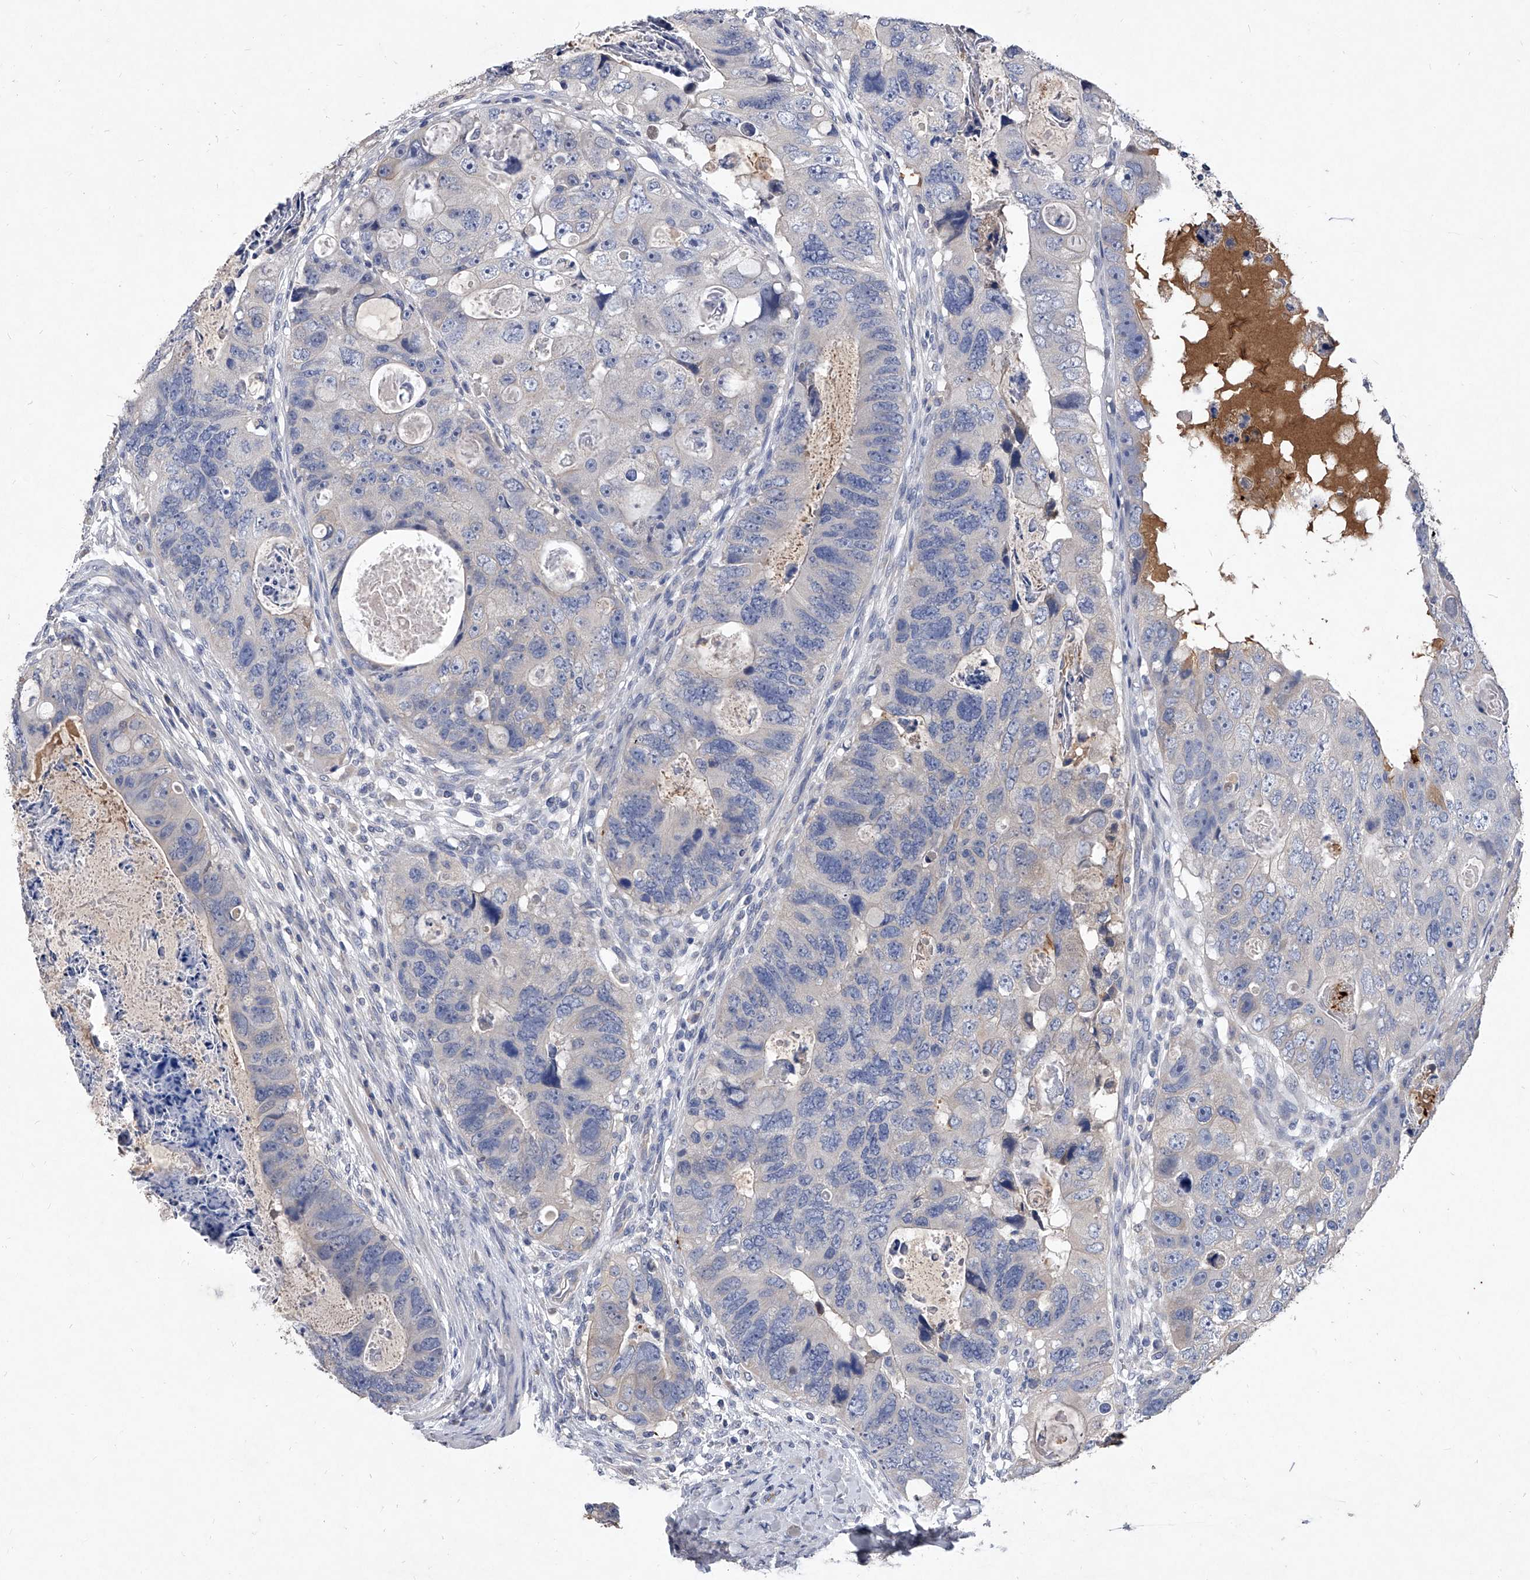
{"staining": {"intensity": "negative", "quantity": "none", "location": "none"}, "tissue": "colorectal cancer", "cell_type": "Tumor cells", "image_type": "cancer", "snomed": [{"axis": "morphology", "description": "Adenocarcinoma, NOS"}, {"axis": "topography", "description": "Rectum"}], "caption": "This is an immunohistochemistry (IHC) histopathology image of human colorectal cancer. There is no staining in tumor cells.", "gene": "C5", "patient": {"sex": "male", "age": 59}}